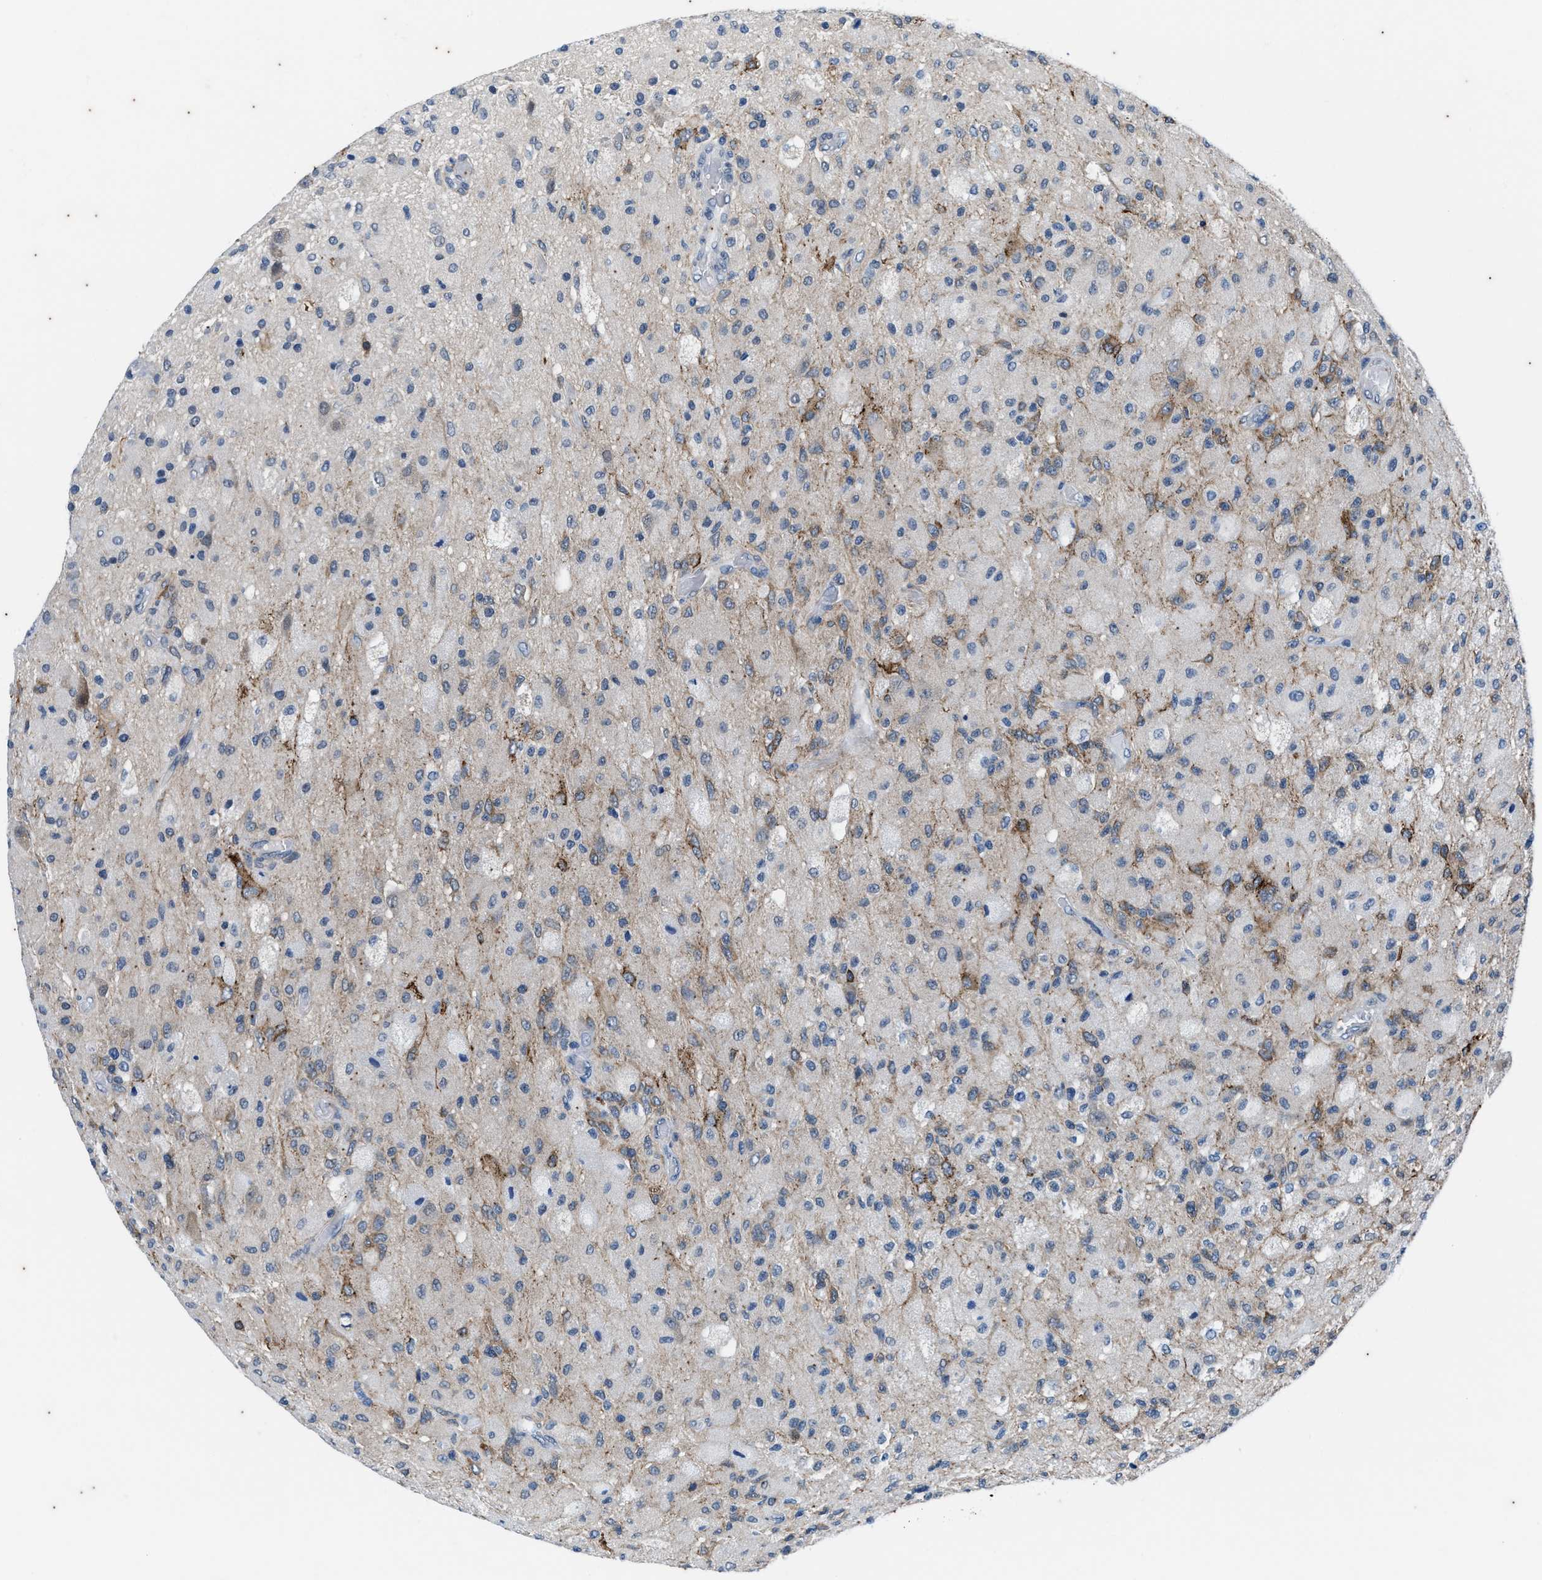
{"staining": {"intensity": "negative", "quantity": "none", "location": "none"}, "tissue": "glioma", "cell_type": "Tumor cells", "image_type": "cancer", "snomed": [{"axis": "morphology", "description": "Normal tissue, NOS"}, {"axis": "morphology", "description": "Glioma, malignant, High grade"}, {"axis": "topography", "description": "Cerebral cortex"}], "caption": "Immunohistochemistry image of neoplastic tissue: glioma stained with DAB shows no significant protein staining in tumor cells.", "gene": "KIF24", "patient": {"sex": "male", "age": 77}}